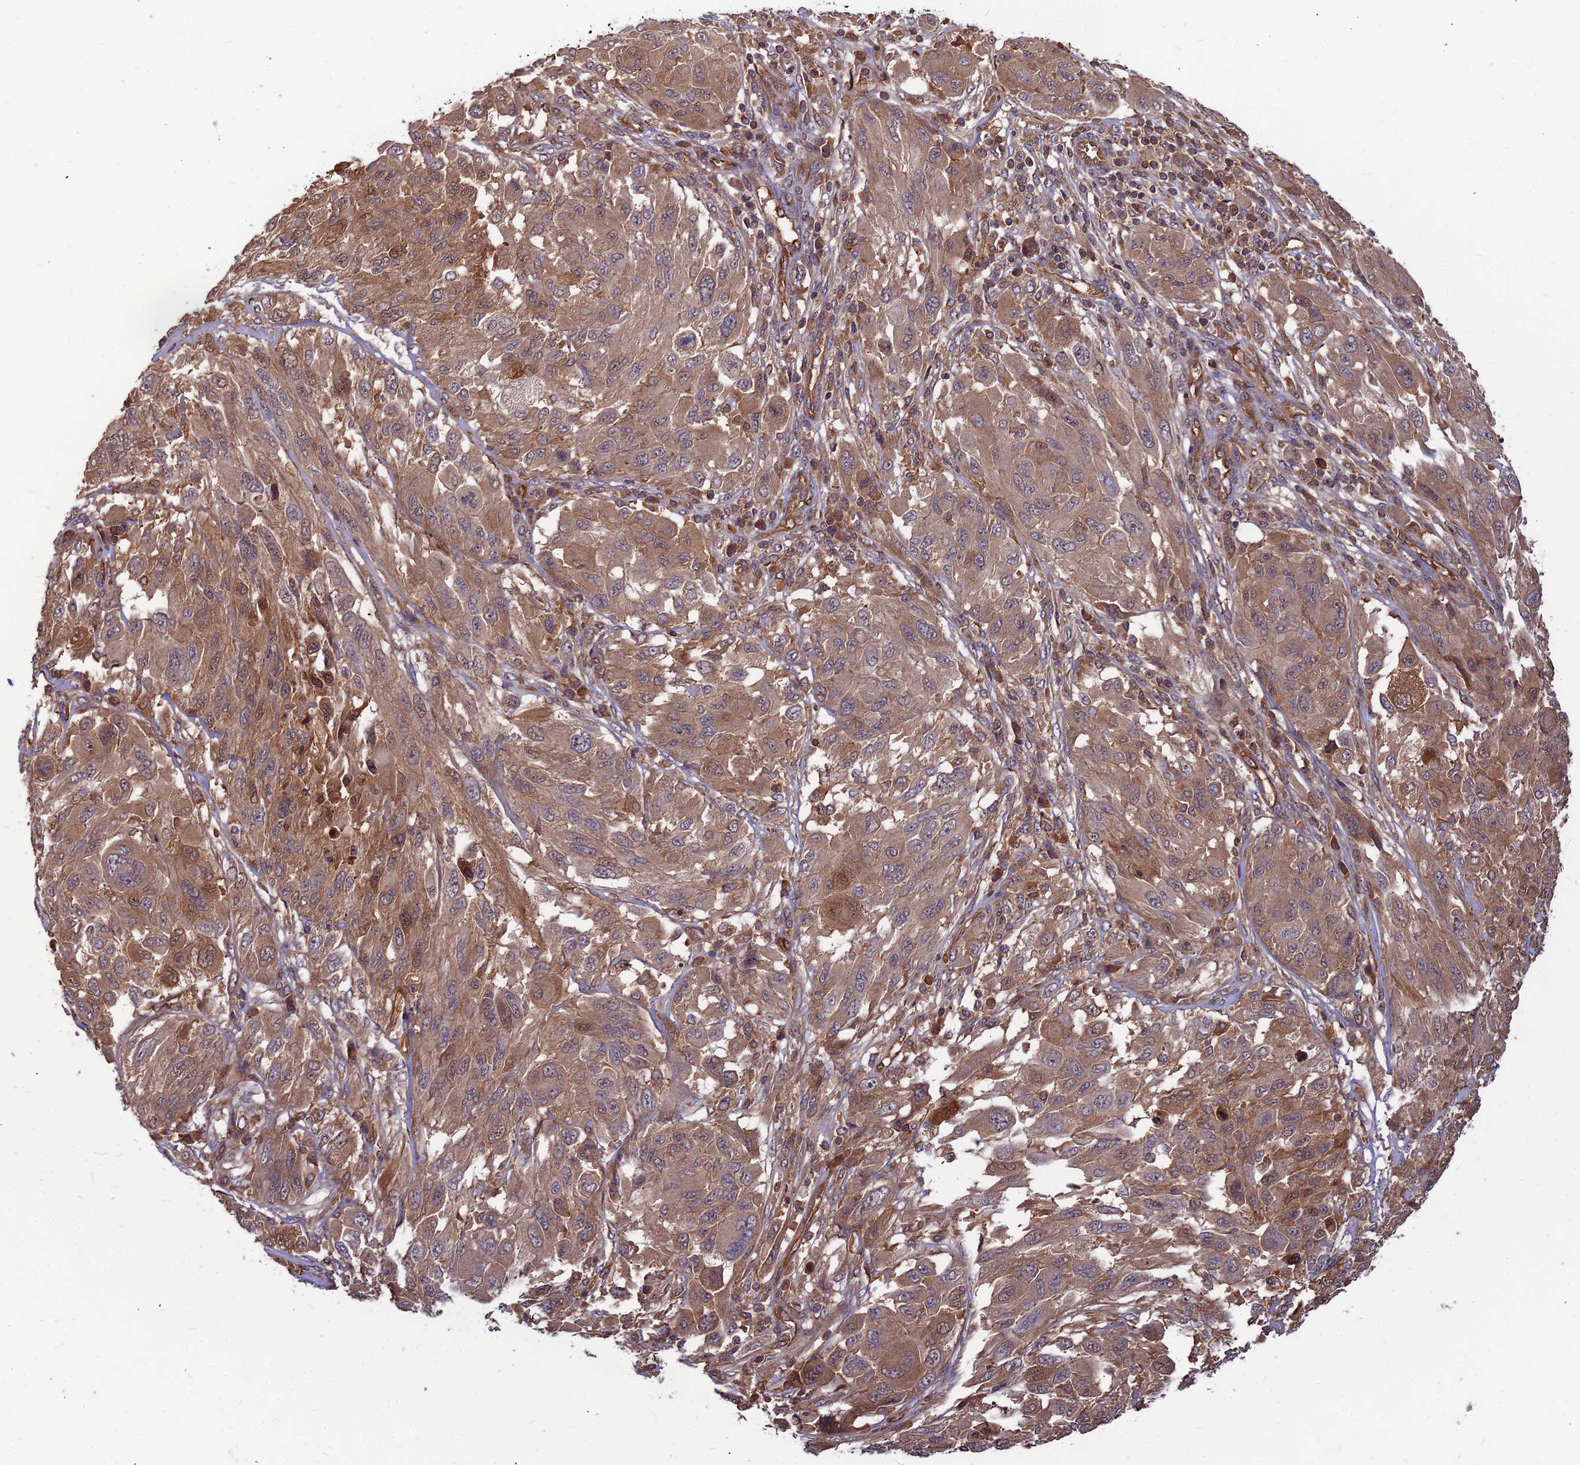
{"staining": {"intensity": "moderate", "quantity": ">75%", "location": "cytoplasmic/membranous"}, "tissue": "melanoma", "cell_type": "Tumor cells", "image_type": "cancer", "snomed": [{"axis": "morphology", "description": "Malignant melanoma, NOS"}, {"axis": "topography", "description": "Skin"}], "caption": "About >75% of tumor cells in melanoma show moderate cytoplasmic/membranous protein expression as visualized by brown immunohistochemical staining.", "gene": "ZNF467", "patient": {"sex": "female", "age": 91}}